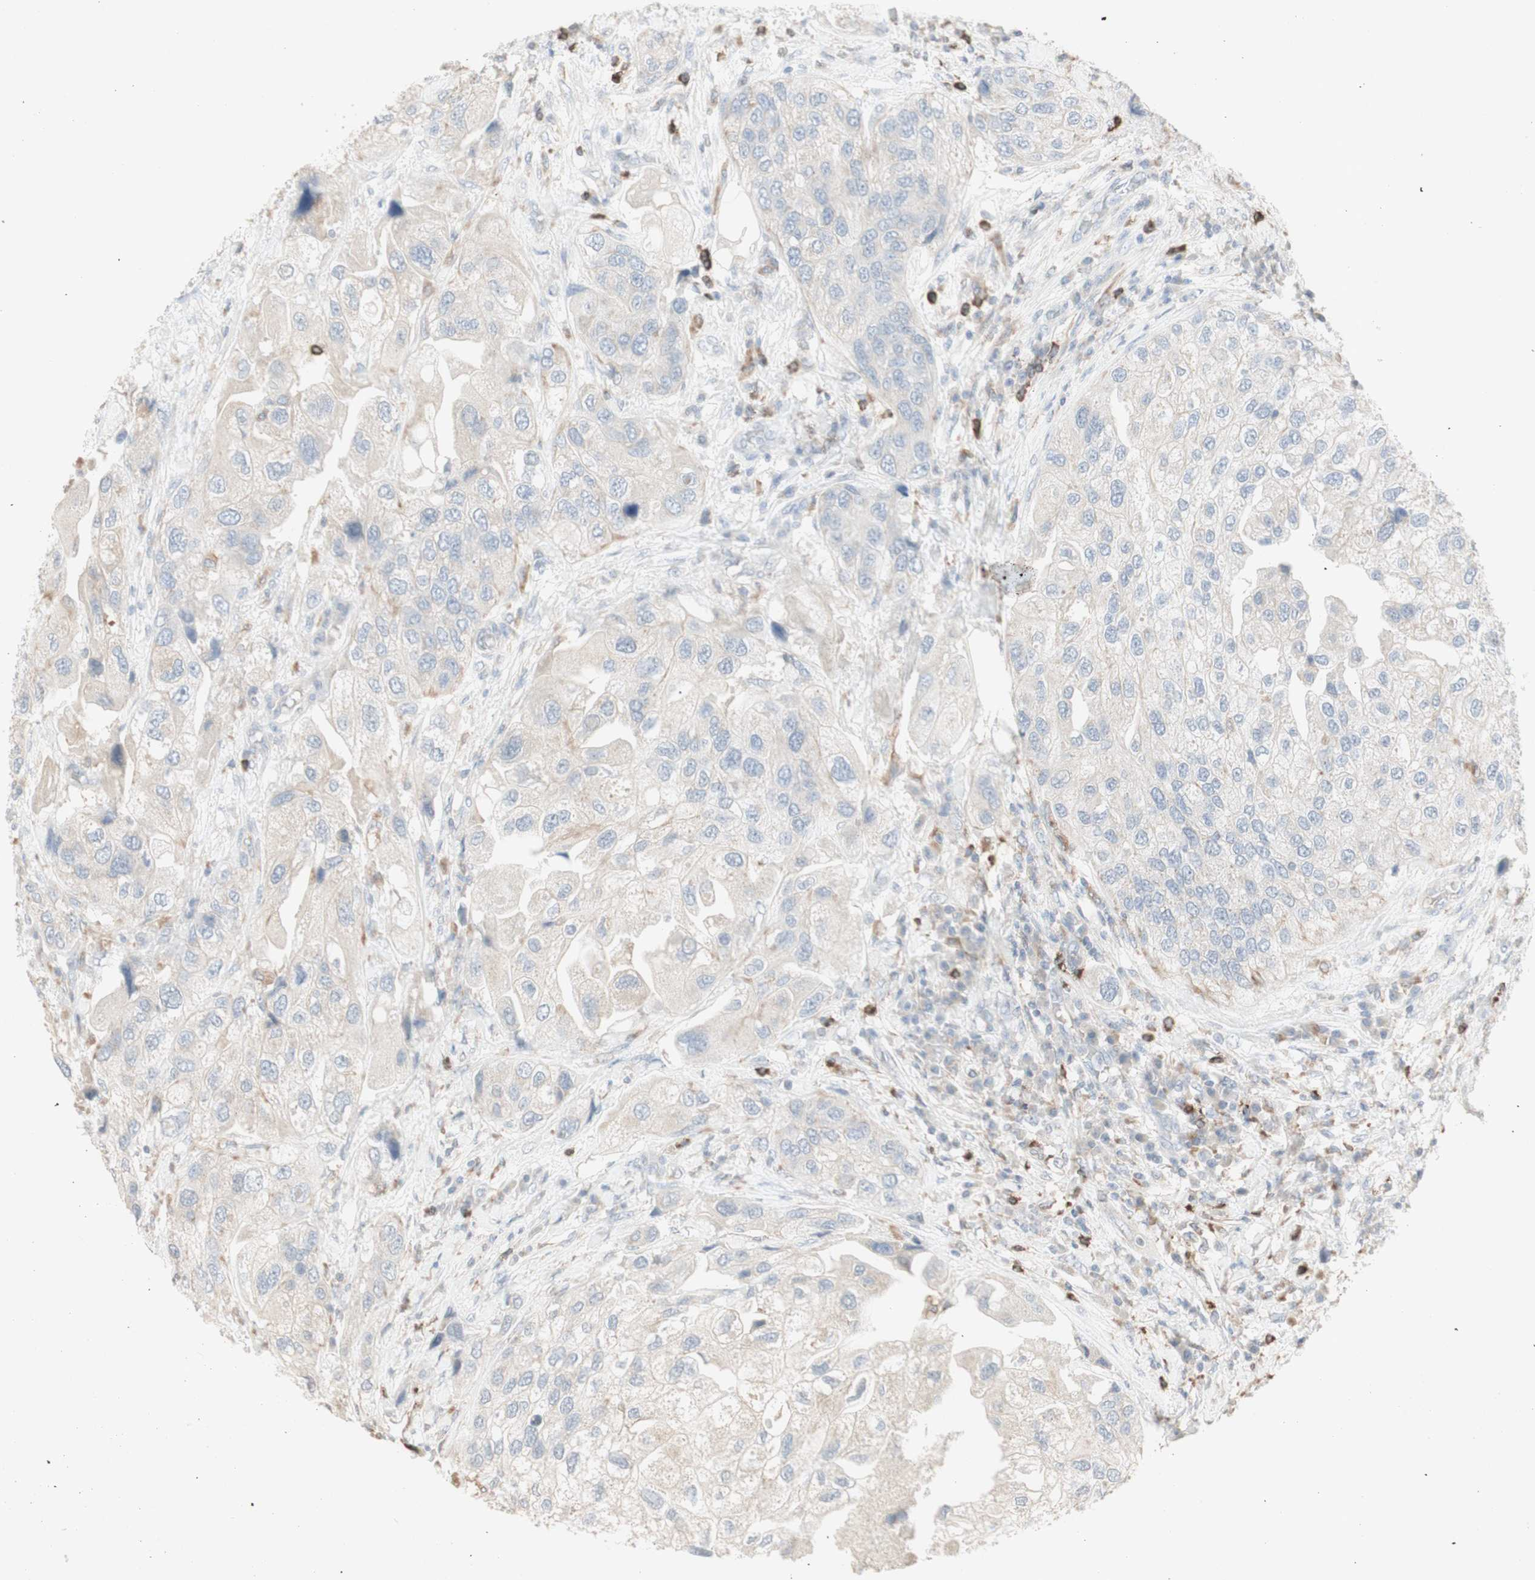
{"staining": {"intensity": "negative", "quantity": "none", "location": "none"}, "tissue": "urothelial cancer", "cell_type": "Tumor cells", "image_type": "cancer", "snomed": [{"axis": "morphology", "description": "Urothelial carcinoma, High grade"}, {"axis": "topography", "description": "Urinary bladder"}], "caption": "Photomicrograph shows no protein positivity in tumor cells of urothelial cancer tissue. Nuclei are stained in blue.", "gene": "ATP6V1B1", "patient": {"sex": "female", "age": 64}}